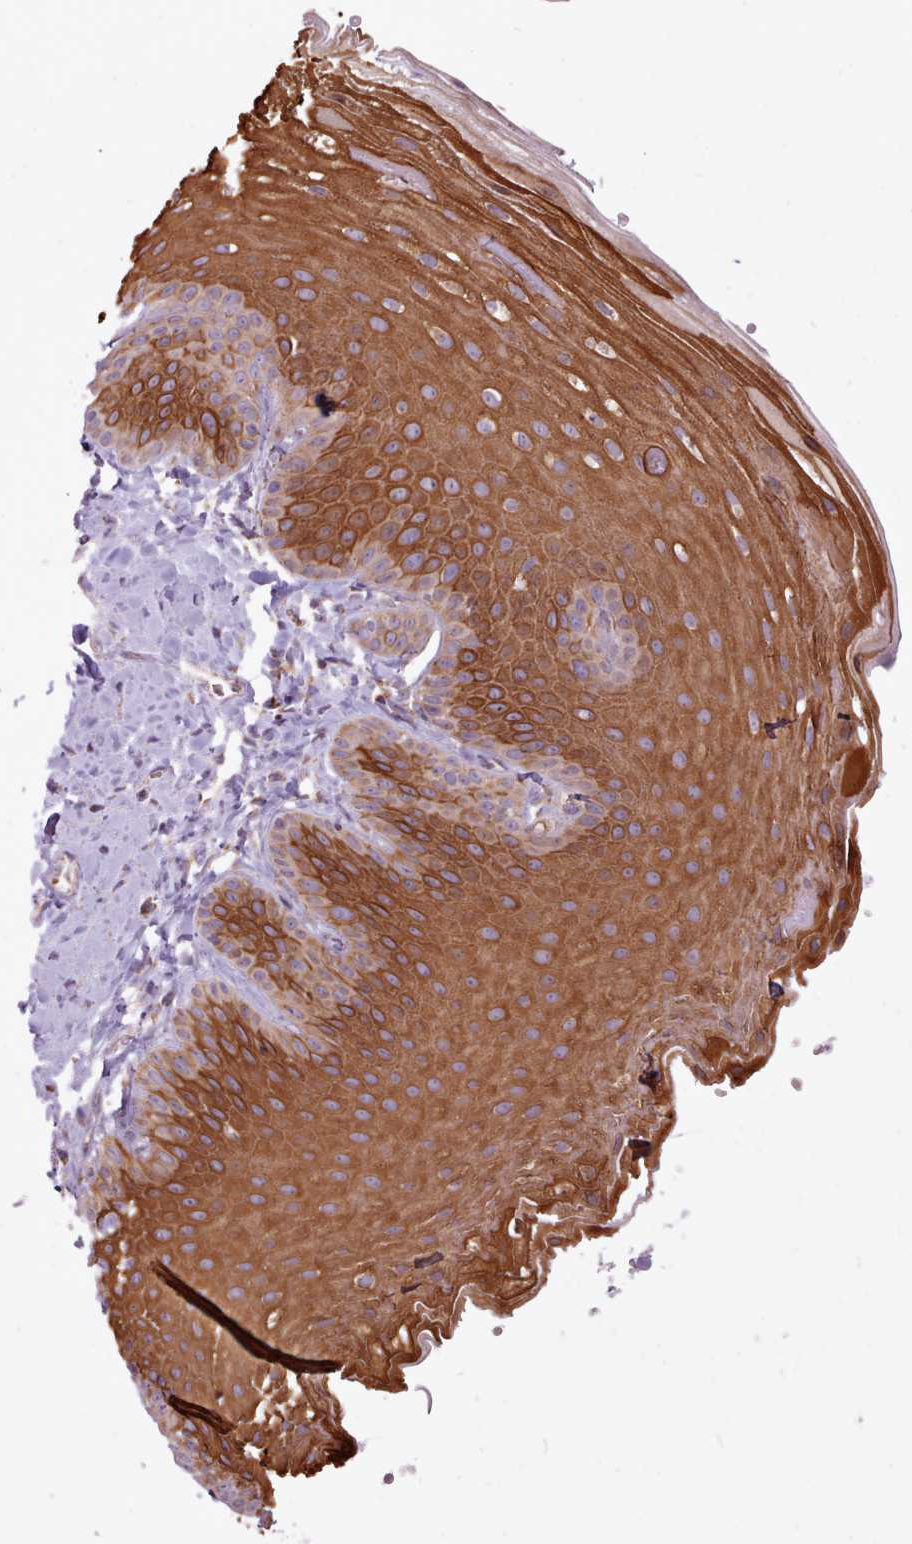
{"staining": {"intensity": "strong", "quantity": "25%-75%", "location": "cytoplasmic/membranous"}, "tissue": "skin", "cell_type": "Epidermal cells", "image_type": "normal", "snomed": [{"axis": "morphology", "description": "Normal tissue, NOS"}, {"axis": "morphology", "description": "Hemorrhoids"}, {"axis": "morphology", "description": "Inflammation, NOS"}, {"axis": "topography", "description": "Anal"}], "caption": "Immunohistochemical staining of normal human skin demonstrates high levels of strong cytoplasmic/membranous expression in approximately 25%-75% of epidermal cells. The staining was performed using DAB (3,3'-diaminobenzidine), with brown indicating positive protein expression. Nuclei are stained blue with hematoxylin.", "gene": "LIN7C", "patient": {"sex": "male", "age": 60}}